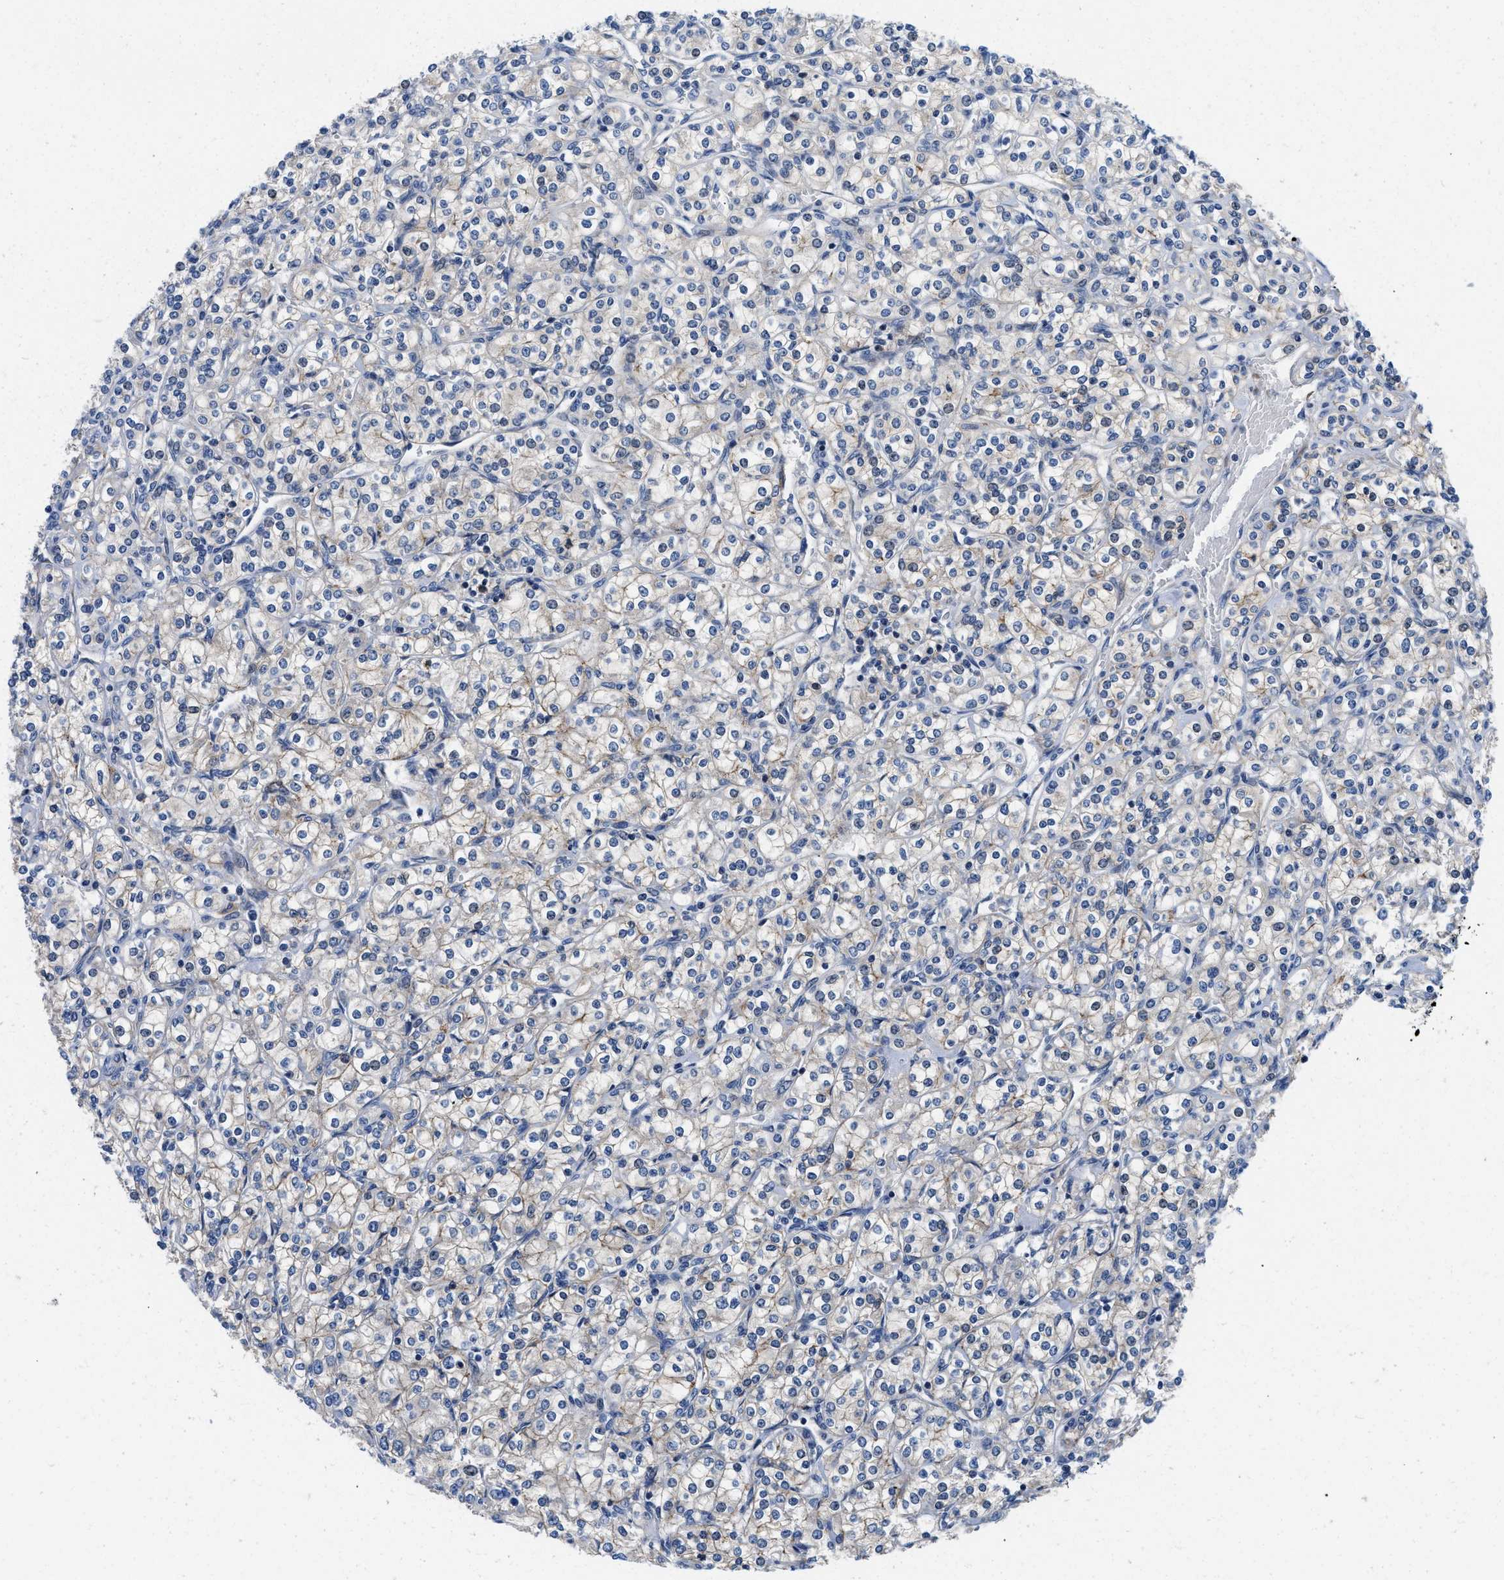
{"staining": {"intensity": "weak", "quantity": "<25%", "location": "cytoplasmic/membranous"}, "tissue": "renal cancer", "cell_type": "Tumor cells", "image_type": "cancer", "snomed": [{"axis": "morphology", "description": "Adenocarcinoma, NOS"}, {"axis": "topography", "description": "Kidney"}], "caption": "Adenocarcinoma (renal) stained for a protein using IHC reveals no positivity tumor cells.", "gene": "IKBKE", "patient": {"sex": "male", "age": 77}}